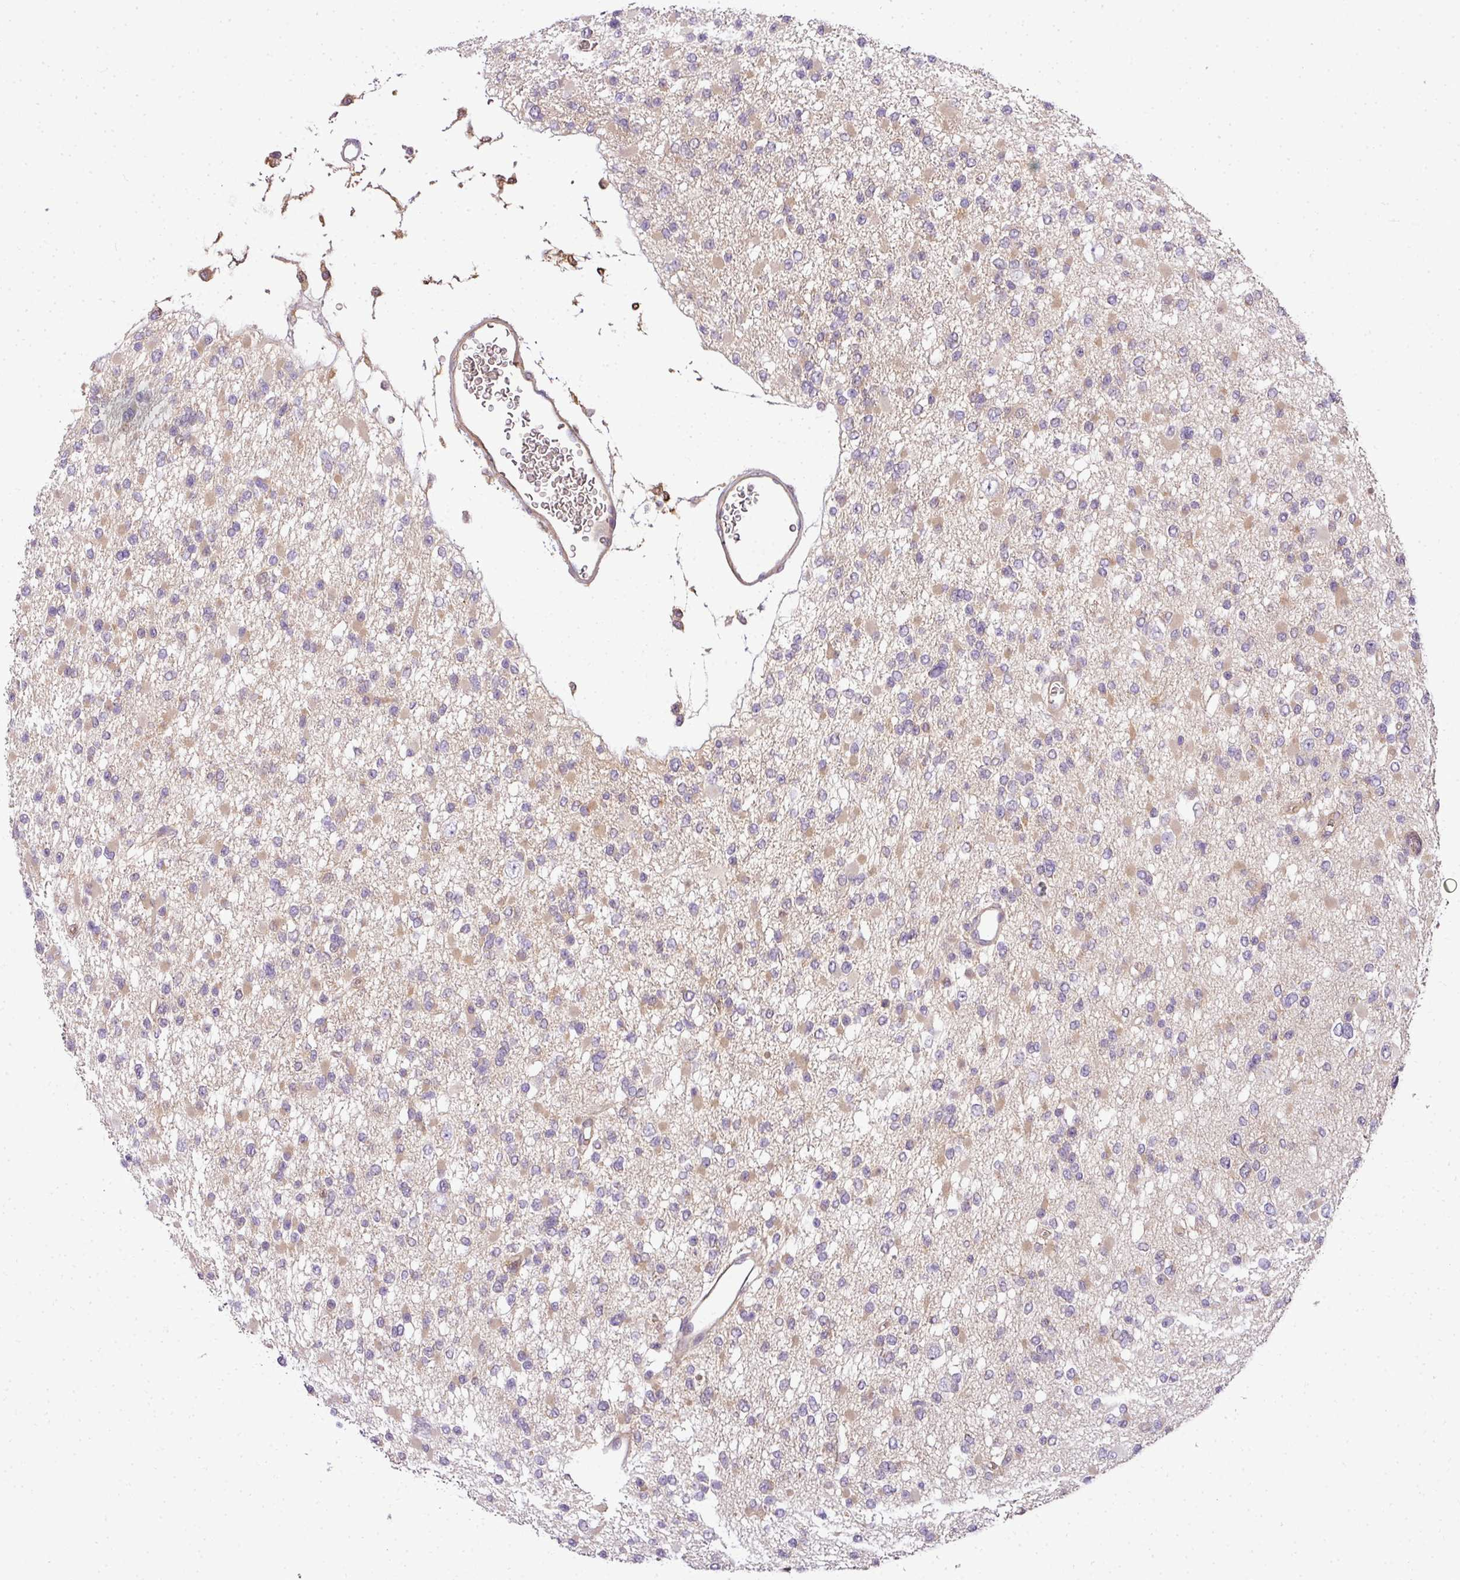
{"staining": {"intensity": "weak", "quantity": "25%-75%", "location": "cytoplasmic/membranous"}, "tissue": "glioma", "cell_type": "Tumor cells", "image_type": "cancer", "snomed": [{"axis": "morphology", "description": "Glioma, malignant, Low grade"}, {"axis": "topography", "description": "Brain"}], "caption": "Immunohistochemistry (IHC) micrograph of malignant glioma (low-grade) stained for a protein (brown), which reveals low levels of weak cytoplasmic/membranous expression in about 25%-75% of tumor cells.", "gene": "ADH5", "patient": {"sex": "female", "age": 22}}